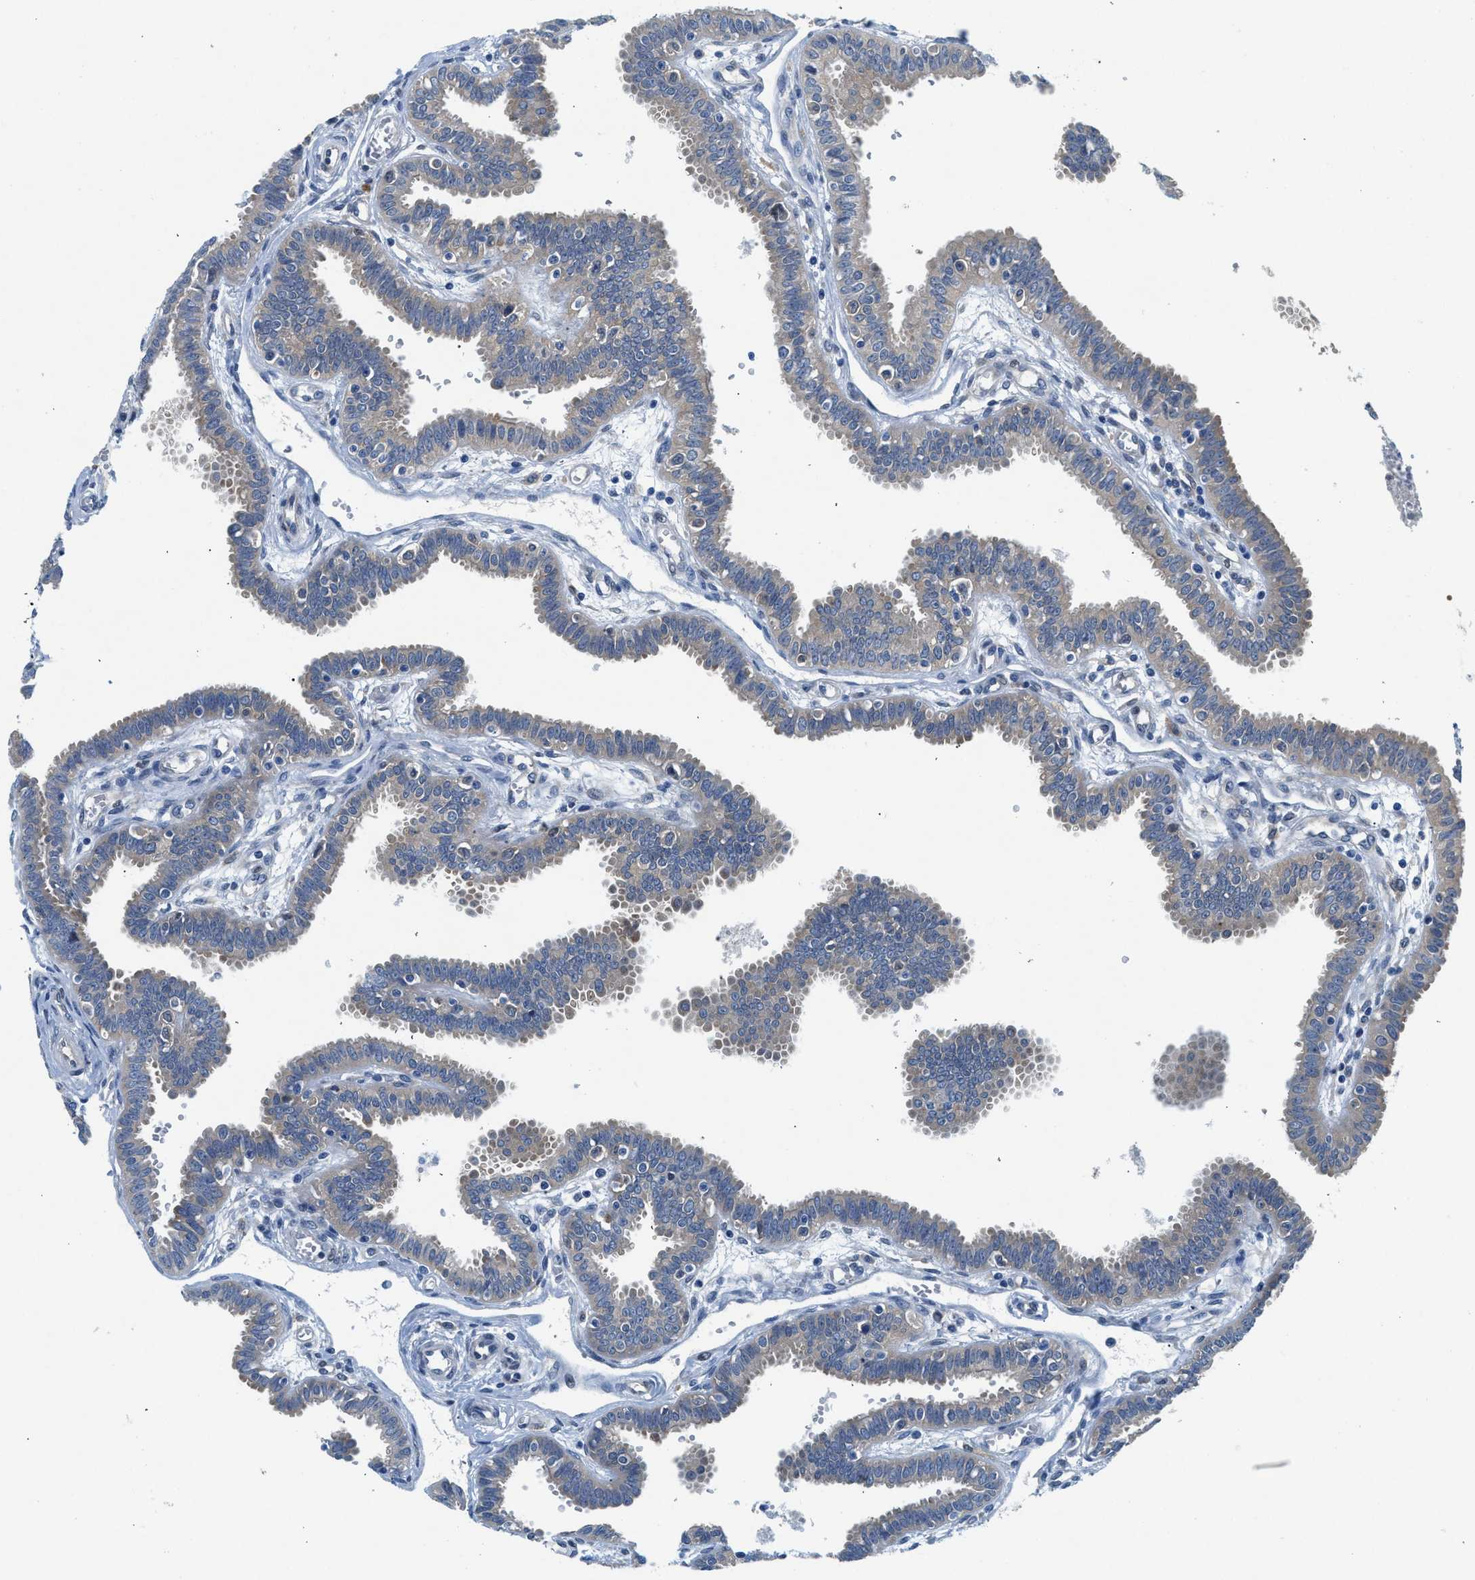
{"staining": {"intensity": "weak", "quantity": "25%-75%", "location": "cytoplasmic/membranous"}, "tissue": "fallopian tube", "cell_type": "Glandular cells", "image_type": "normal", "snomed": [{"axis": "morphology", "description": "Normal tissue, NOS"}, {"axis": "topography", "description": "Fallopian tube"}], "caption": "Immunohistochemical staining of benign human fallopian tube shows weak cytoplasmic/membranous protein expression in approximately 25%-75% of glandular cells. (DAB (3,3'-diaminobenzidine) IHC with brightfield microscopy, high magnification).", "gene": "COPS2", "patient": {"sex": "female", "age": 32}}